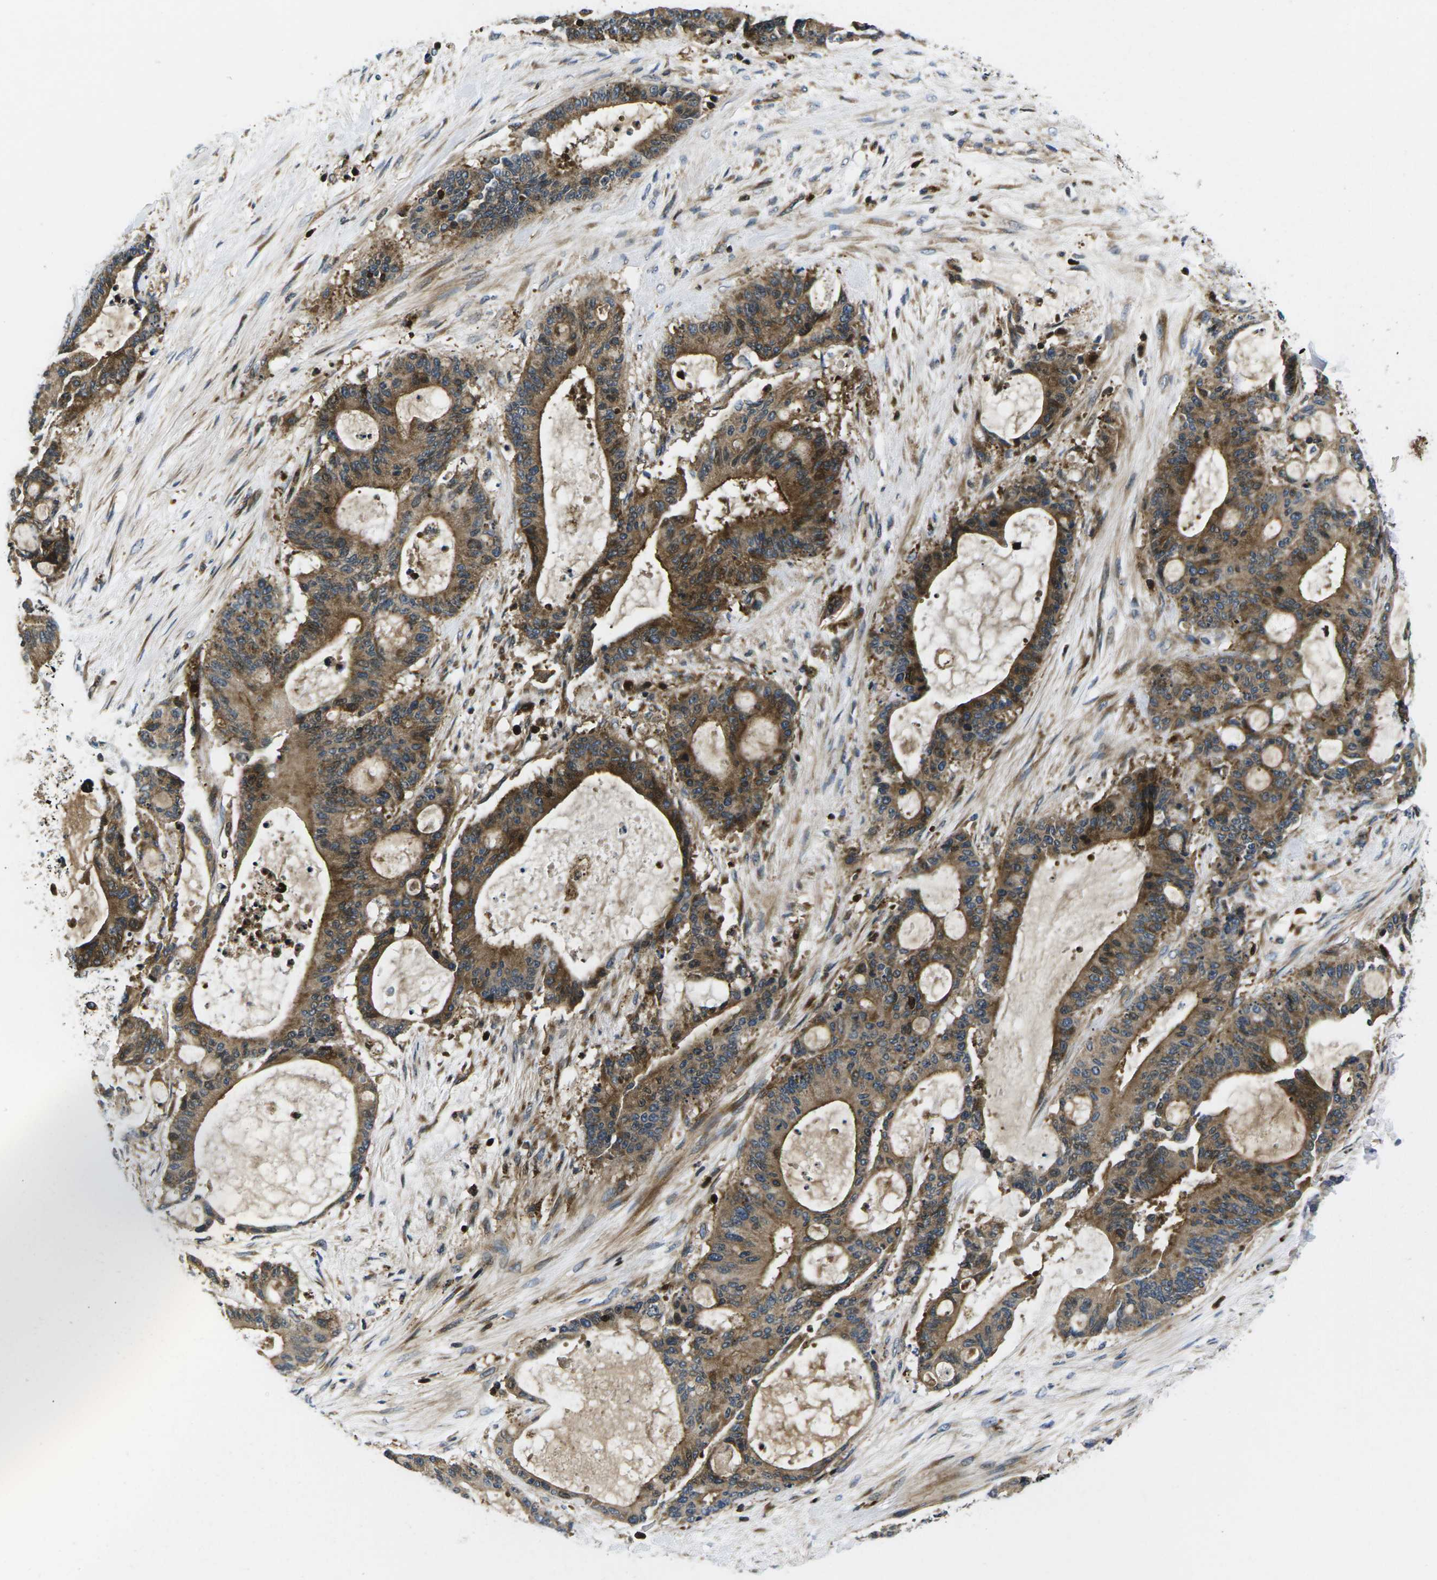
{"staining": {"intensity": "strong", "quantity": ">75%", "location": "cytoplasmic/membranous"}, "tissue": "liver cancer", "cell_type": "Tumor cells", "image_type": "cancer", "snomed": [{"axis": "morphology", "description": "Cholangiocarcinoma"}, {"axis": "topography", "description": "Liver"}], "caption": "Brown immunohistochemical staining in liver cholangiocarcinoma reveals strong cytoplasmic/membranous positivity in about >75% of tumor cells.", "gene": "PLCE1", "patient": {"sex": "female", "age": 73}}